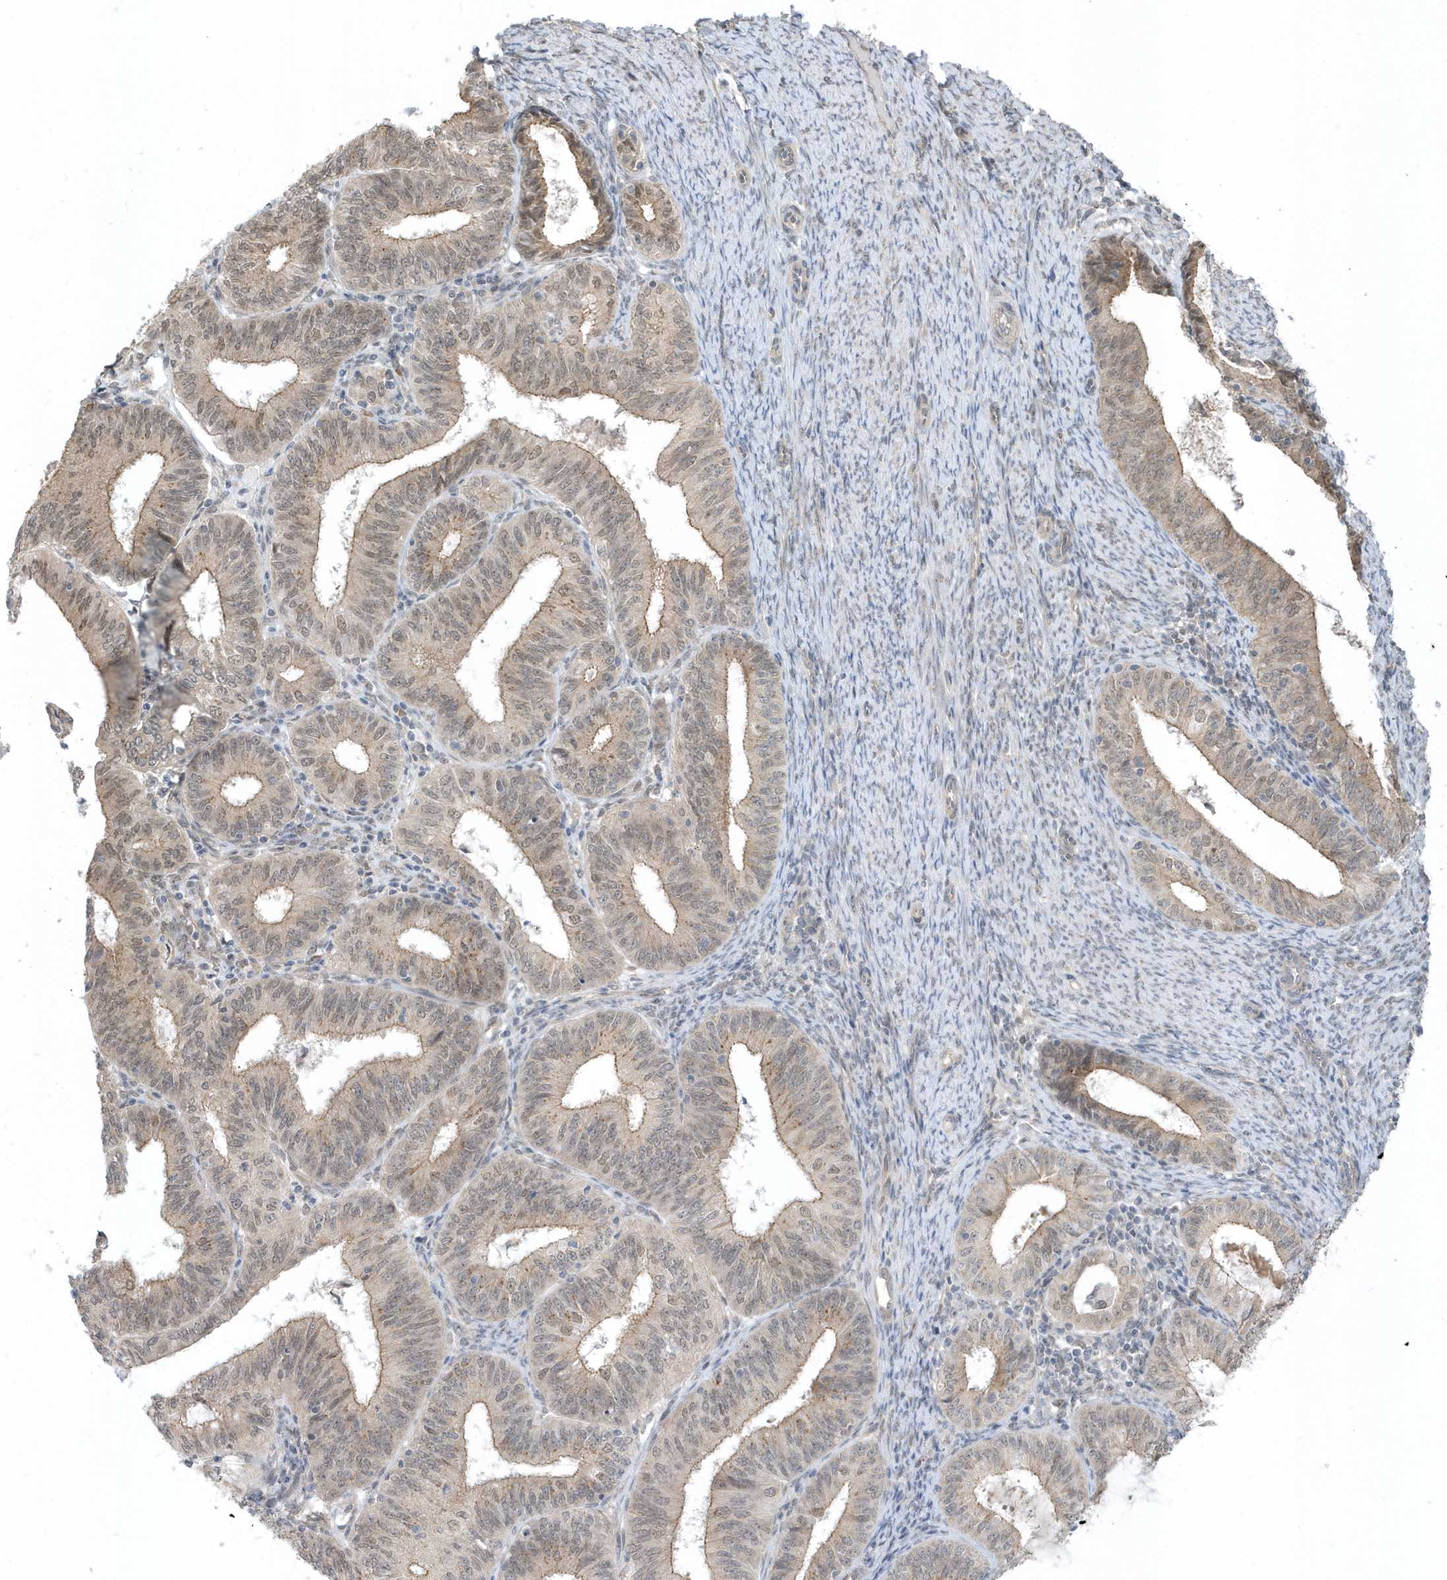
{"staining": {"intensity": "weak", "quantity": "25%-75%", "location": "cytoplasmic/membranous,nuclear"}, "tissue": "endometrial cancer", "cell_type": "Tumor cells", "image_type": "cancer", "snomed": [{"axis": "morphology", "description": "Adenocarcinoma, NOS"}, {"axis": "topography", "description": "Endometrium"}], "caption": "An immunohistochemistry photomicrograph of neoplastic tissue is shown. Protein staining in brown labels weak cytoplasmic/membranous and nuclear positivity in endometrial cancer within tumor cells.", "gene": "USP53", "patient": {"sex": "female", "age": 51}}